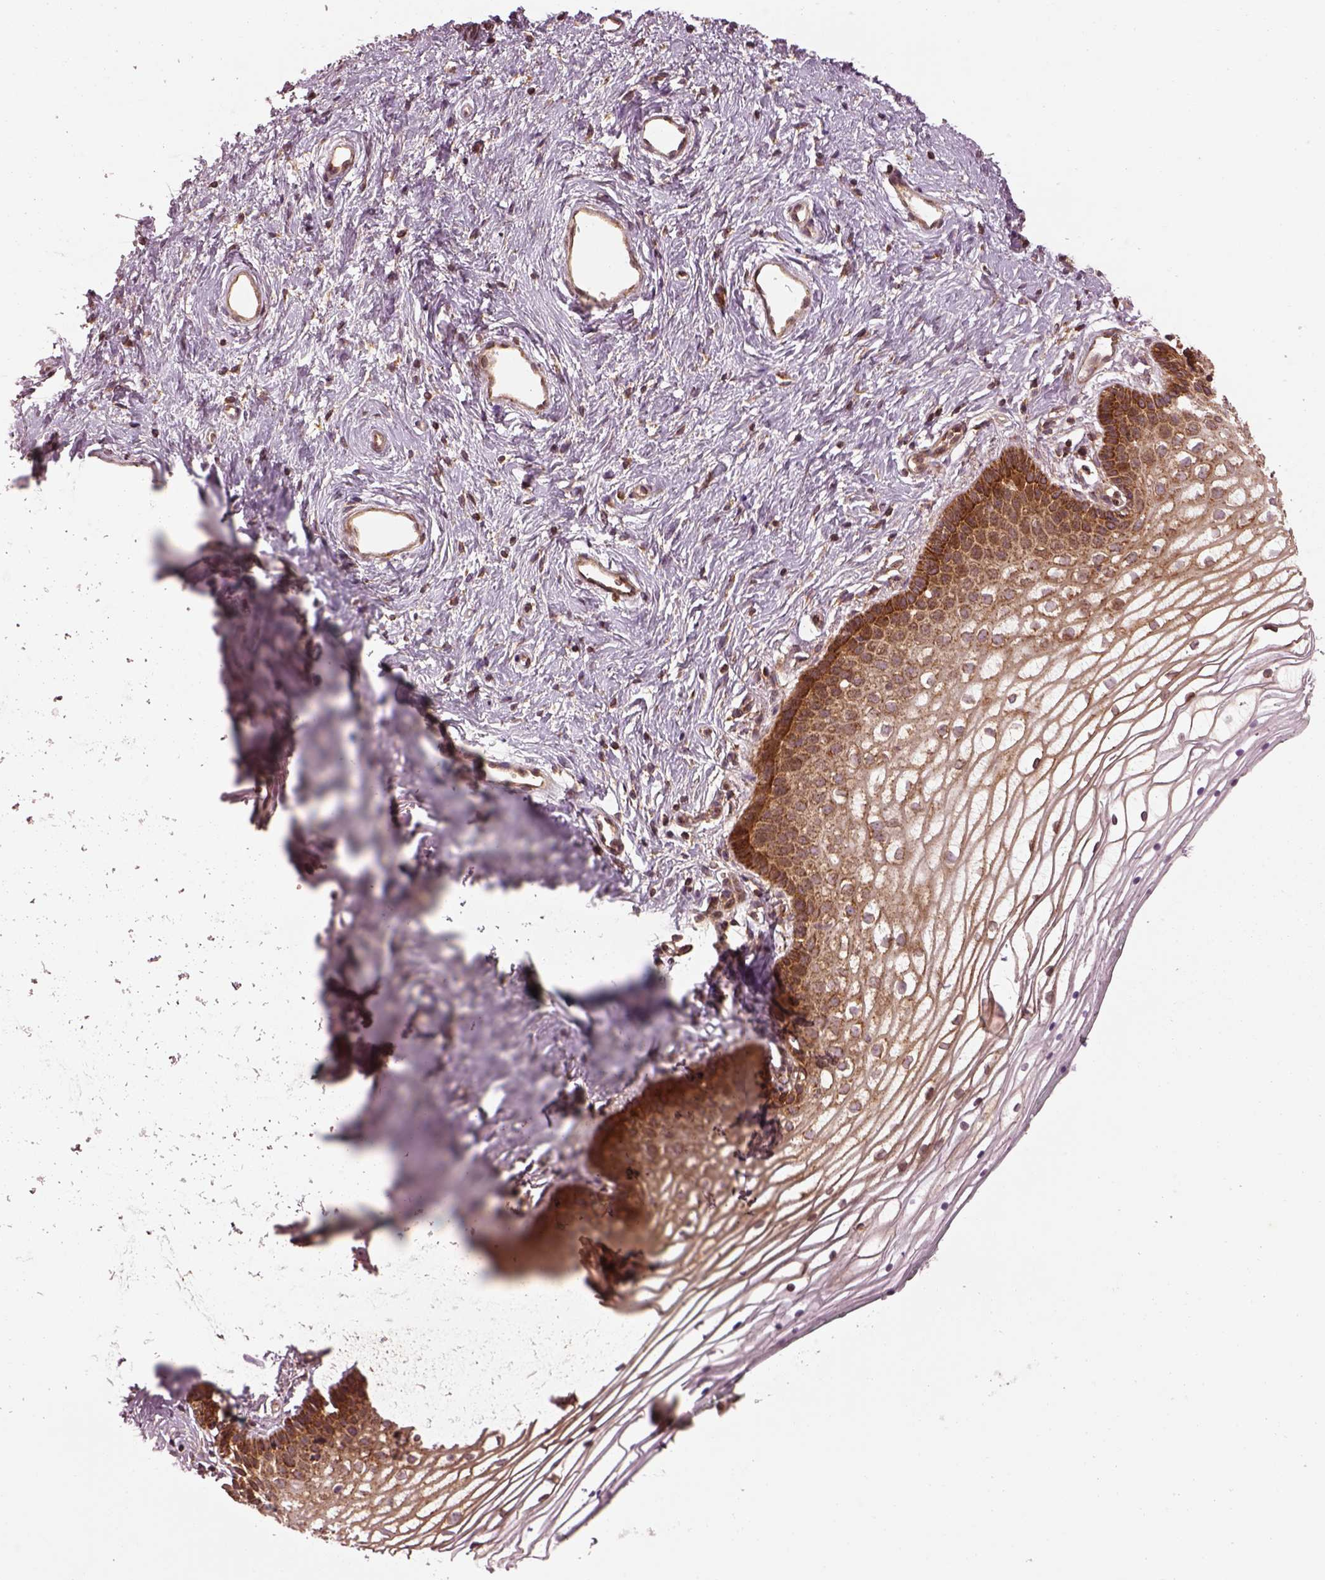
{"staining": {"intensity": "moderate", "quantity": ">75%", "location": "cytoplasmic/membranous"}, "tissue": "vagina", "cell_type": "Squamous epithelial cells", "image_type": "normal", "snomed": [{"axis": "morphology", "description": "Normal tissue, NOS"}, {"axis": "topography", "description": "Vagina"}], "caption": "Squamous epithelial cells show medium levels of moderate cytoplasmic/membranous positivity in approximately >75% of cells in normal human vagina.", "gene": "LSM14A", "patient": {"sex": "female", "age": 36}}